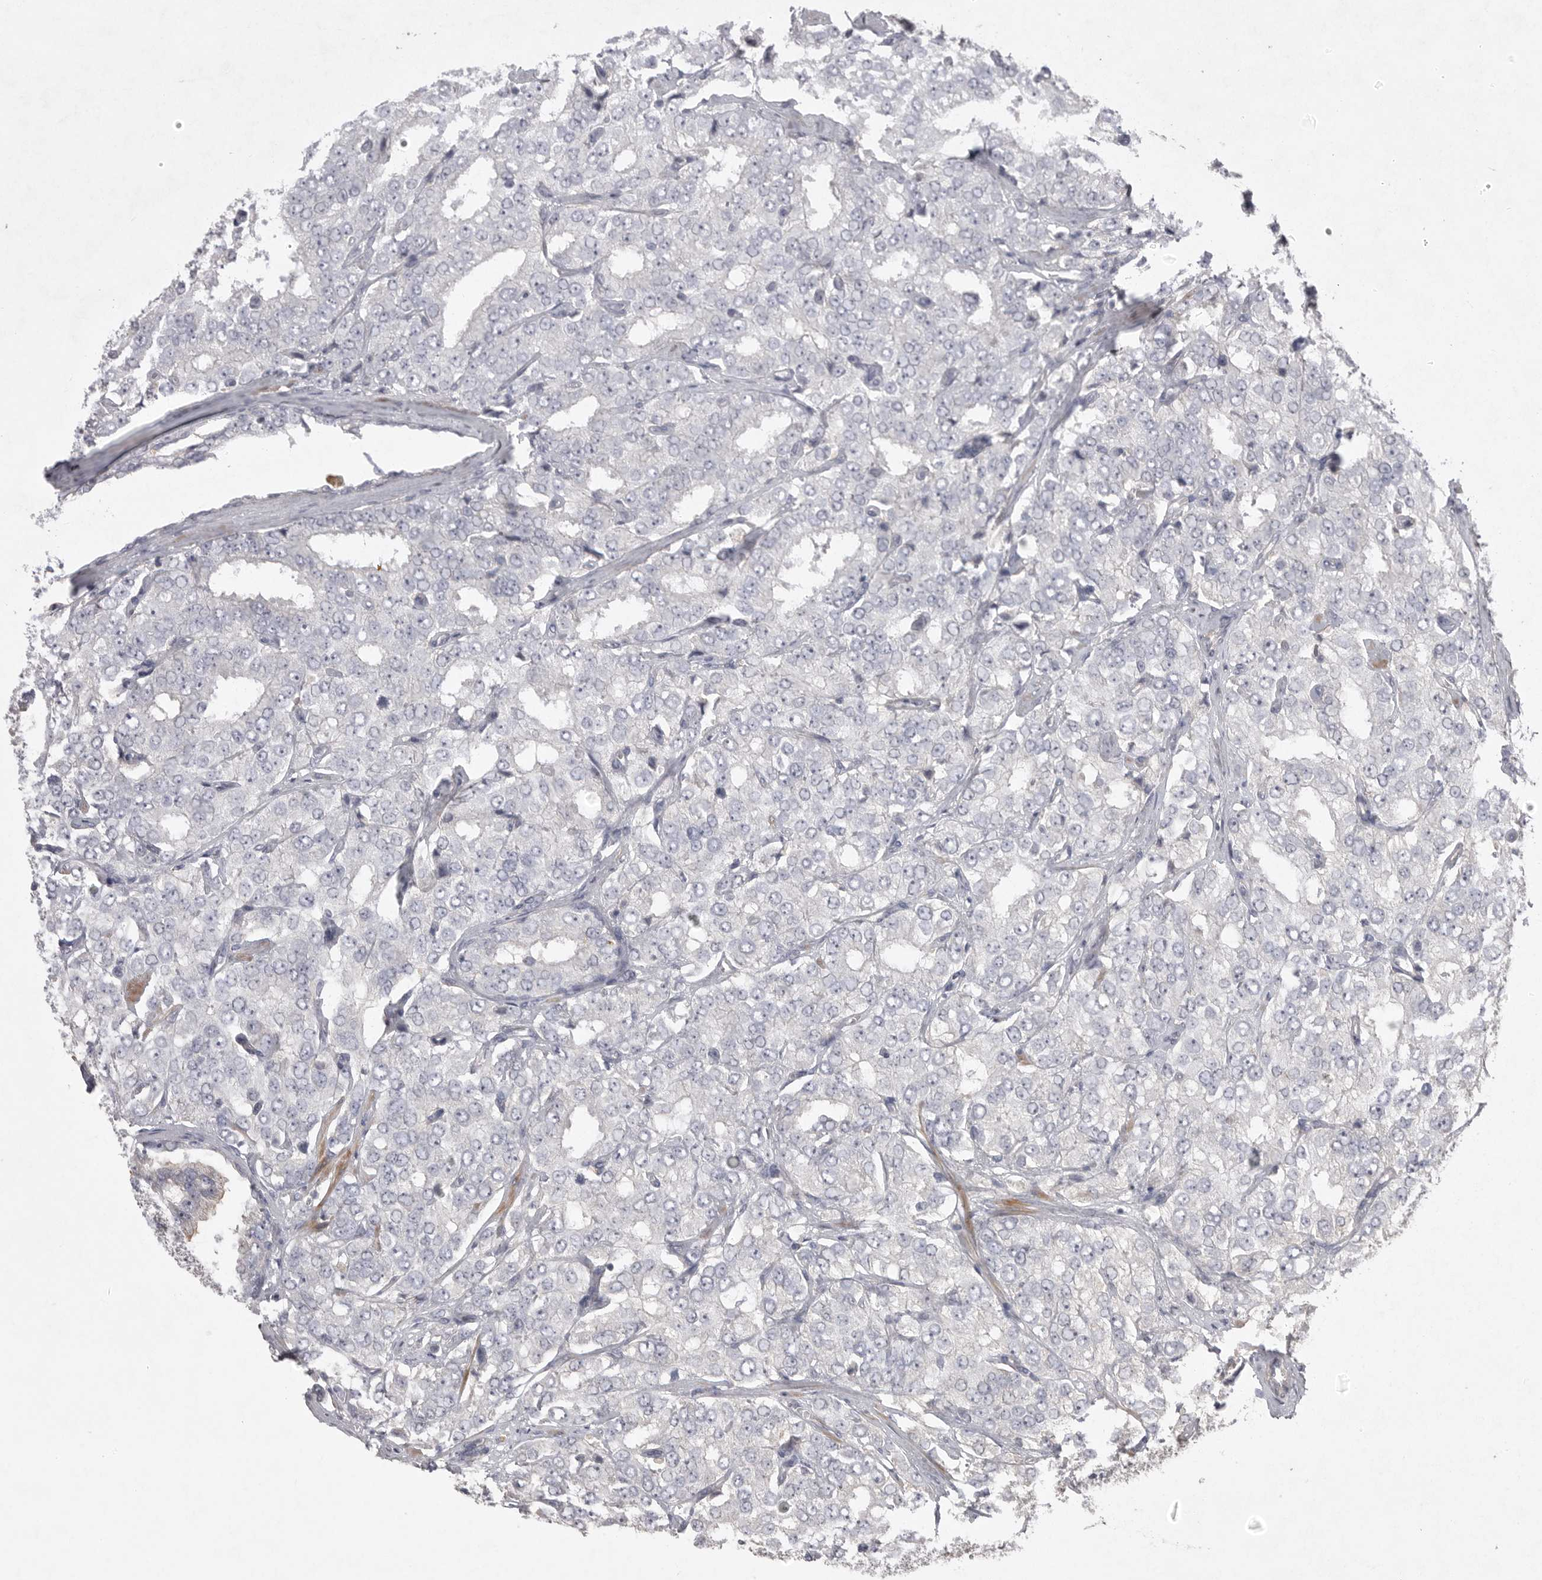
{"staining": {"intensity": "negative", "quantity": "none", "location": "none"}, "tissue": "prostate cancer", "cell_type": "Tumor cells", "image_type": "cancer", "snomed": [{"axis": "morphology", "description": "Adenocarcinoma, High grade"}, {"axis": "topography", "description": "Prostate"}], "caption": "DAB immunohistochemical staining of human prostate adenocarcinoma (high-grade) reveals no significant positivity in tumor cells. (Brightfield microscopy of DAB IHC at high magnification).", "gene": "VANGL2", "patient": {"sex": "male", "age": 58}}